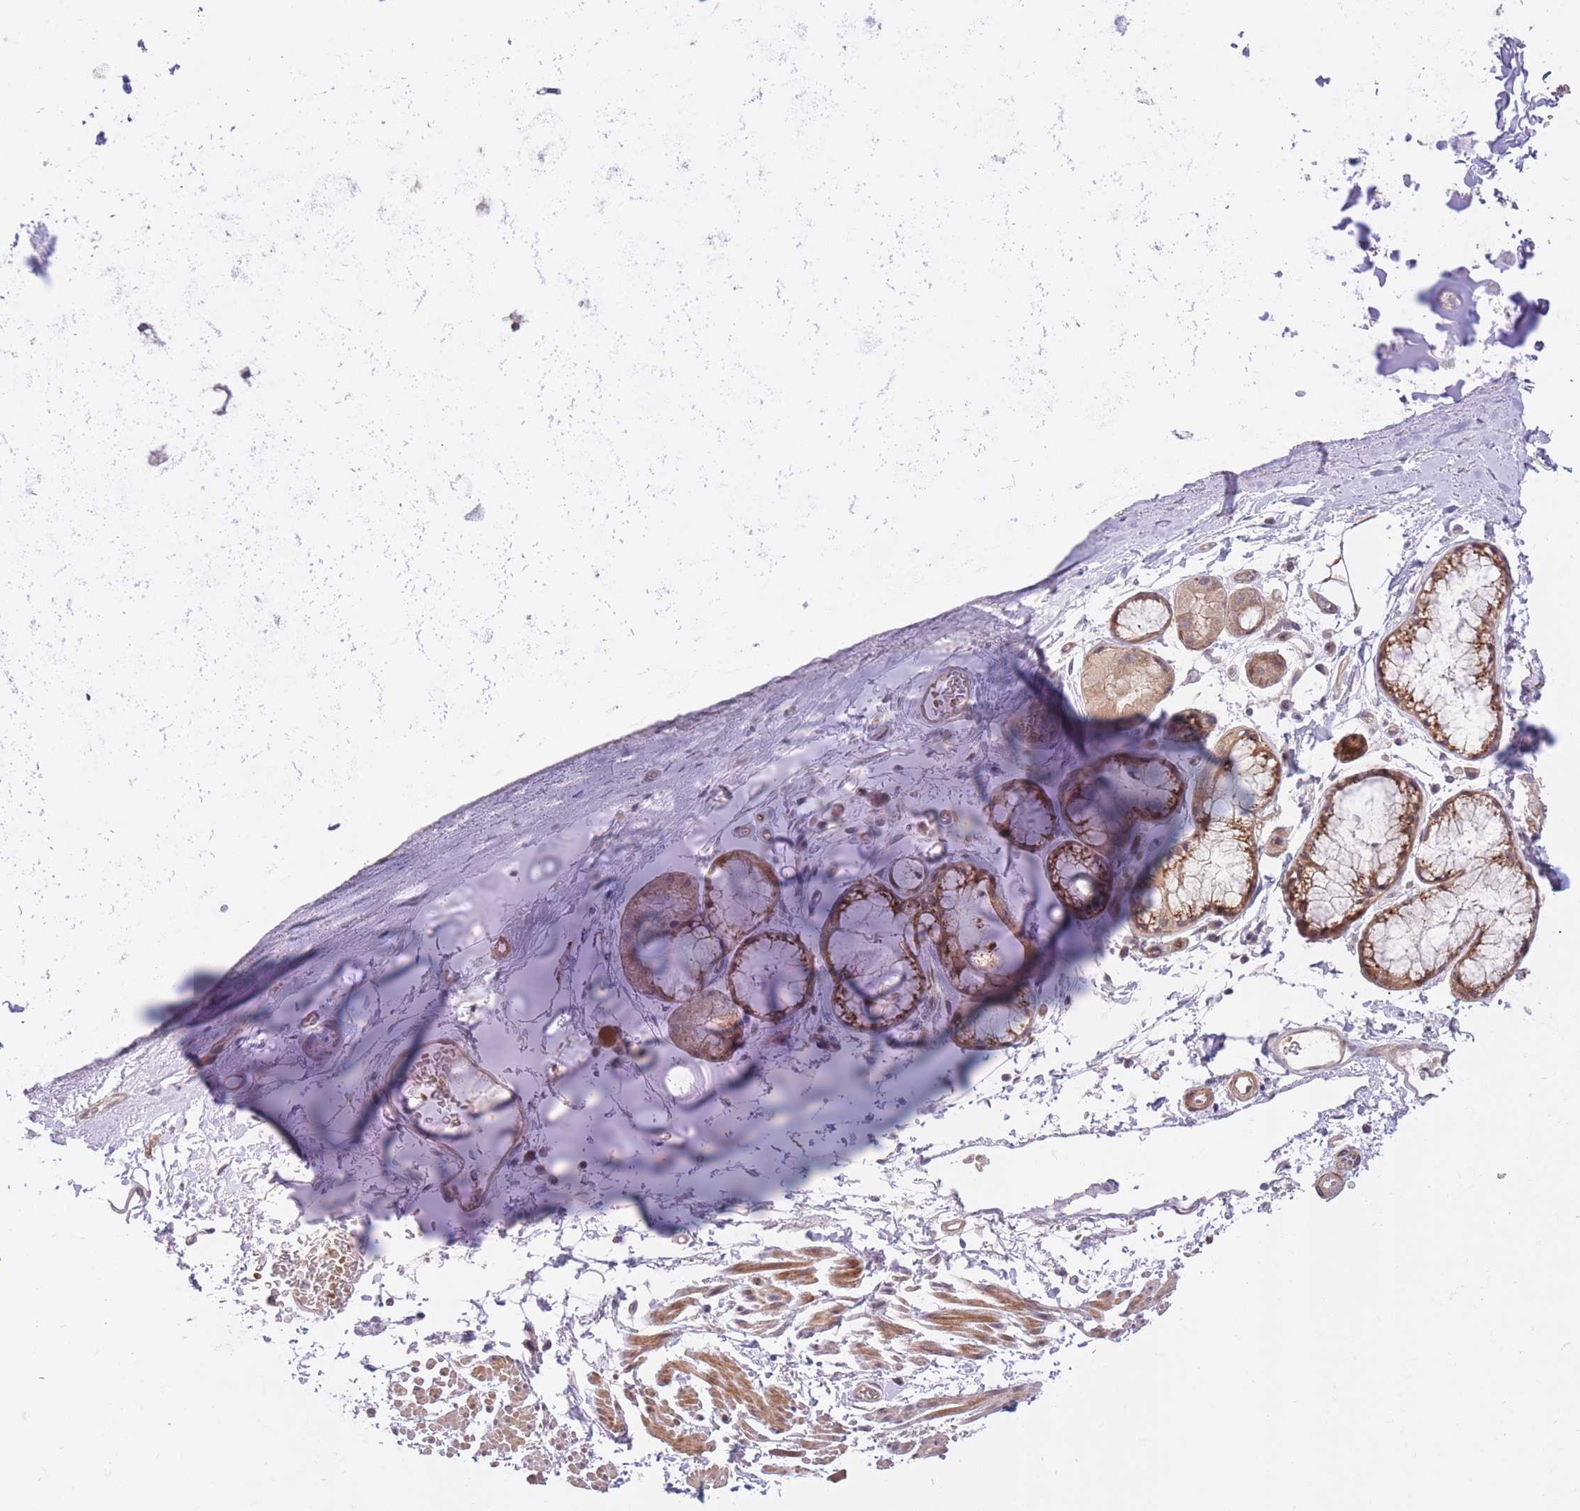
{"staining": {"intensity": "negative", "quantity": "none", "location": "none"}, "tissue": "soft tissue", "cell_type": "Chondrocytes", "image_type": "normal", "snomed": [{"axis": "morphology", "description": "Normal tissue, NOS"}, {"axis": "topography", "description": "Cartilage tissue"}], "caption": "Soft tissue was stained to show a protein in brown. There is no significant positivity in chondrocytes. (DAB immunohistochemistry, high magnification).", "gene": "FUT3", "patient": {"sex": "male", "age": 73}}